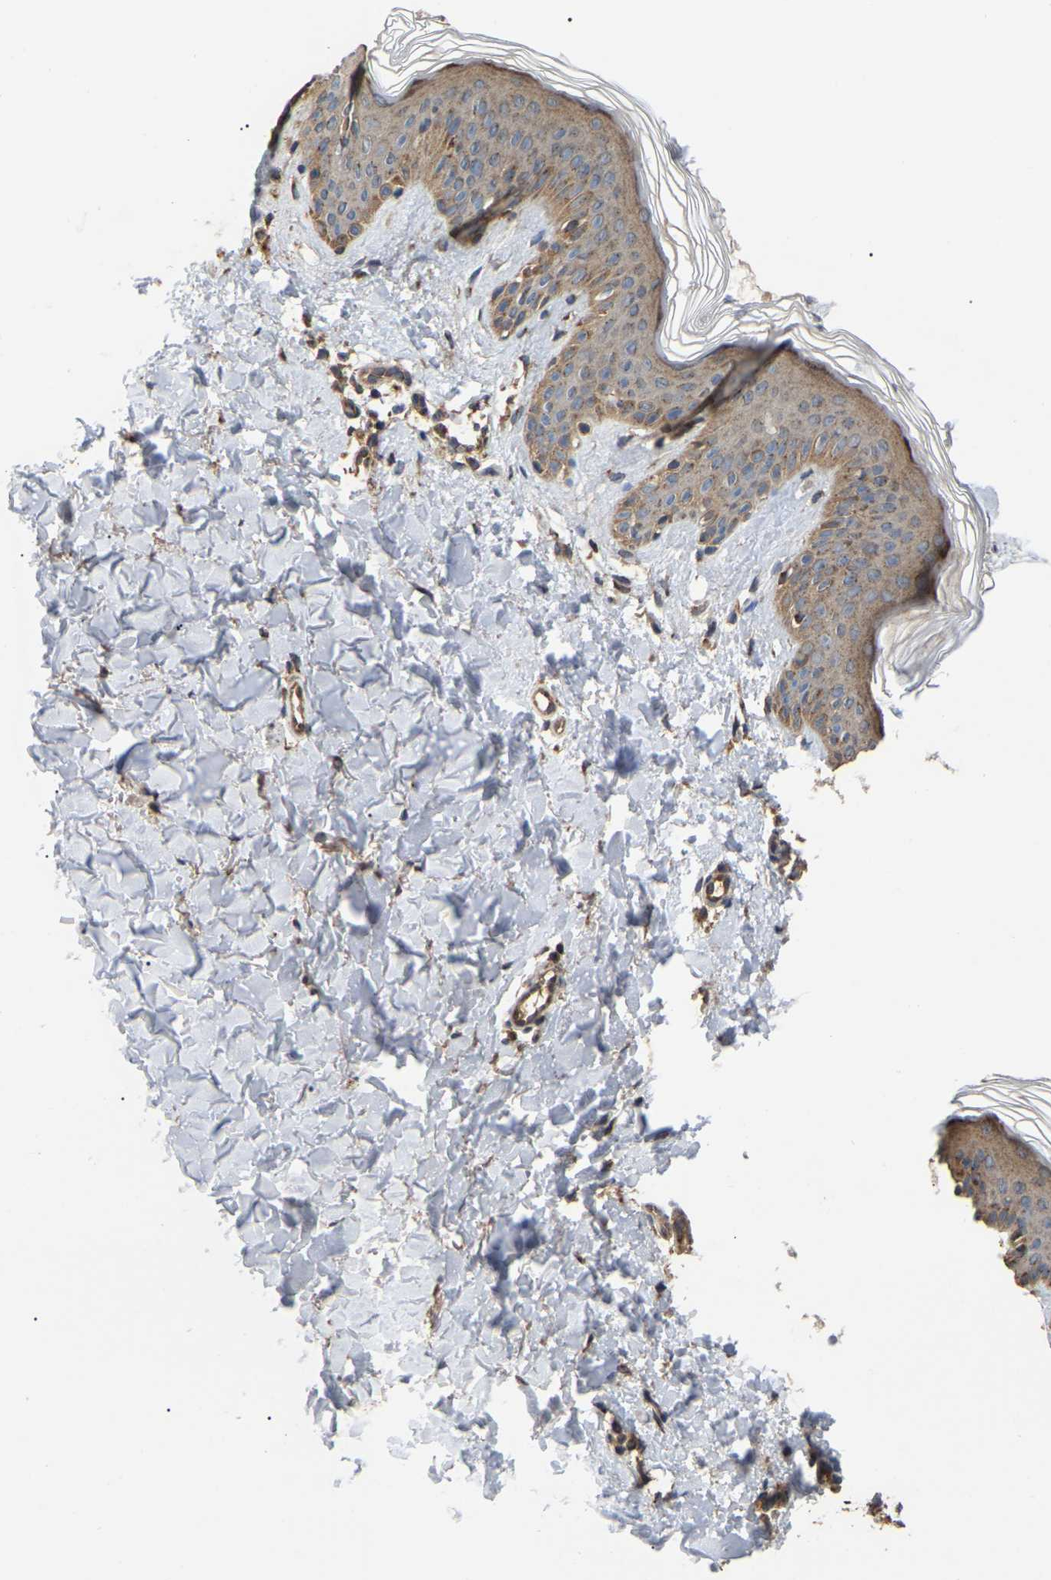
{"staining": {"intensity": "weak", "quantity": ">75%", "location": "cytoplasmic/membranous"}, "tissue": "skin", "cell_type": "Fibroblasts", "image_type": "normal", "snomed": [{"axis": "morphology", "description": "Normal tissue, NOS"}, {"axis": "topography", "description": "Skin"}], "caption": "Immunohistochemical staining of normal human skin reveals weak cytoplasmic/membranous protein positivity in about >75% of fibroblasts.", "gene": "GCC1", "patient": {"sex": "male", "age": 40}}